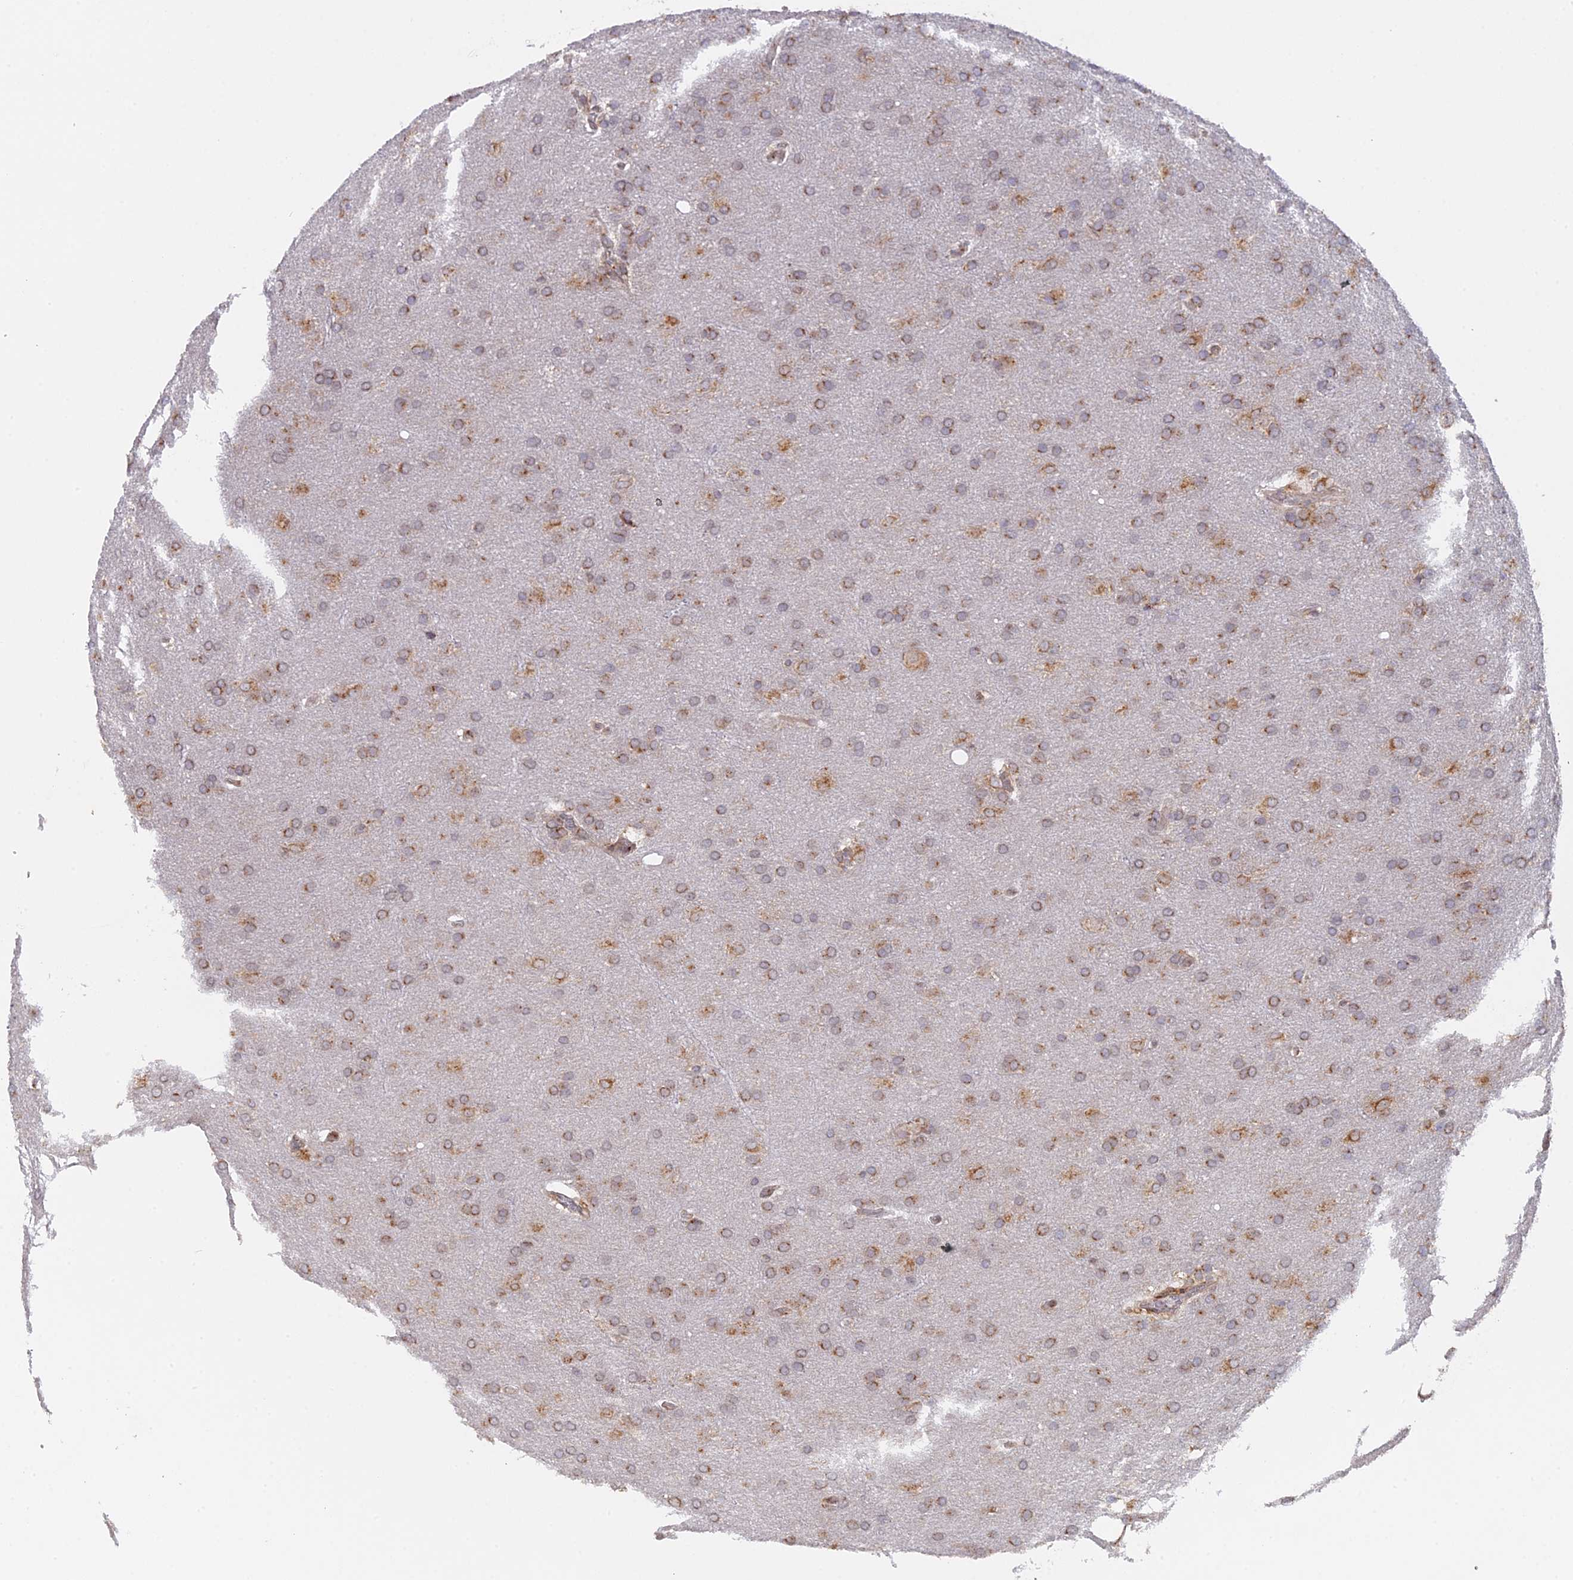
{"staining": {"intensity": "moderate", "quantity": ">75%", "location": "cytoplasmic/membranous"}, "tissue": "glioma", "cell_type": "Tumor cells", "image_type": "cancer", "snomed": [{"axis": "morphology", "description": "Glioma, malignant, Low grade"}, {"axis": "topography", "description": "Brain"}], "caption": "Immunohistochemistry photomicrograph of neoplastic tissue: human malignant glioma (low-grade) stained using immunohistochemistry demonstrates medium levels of moderate protein expression localized specifically in the cytoplasmic/membranous of tumor cells, appearing as a cytoplasmic/membranous brown color.", "gene": "SNX17", "patient": {"sex": "female", "age": 32}}